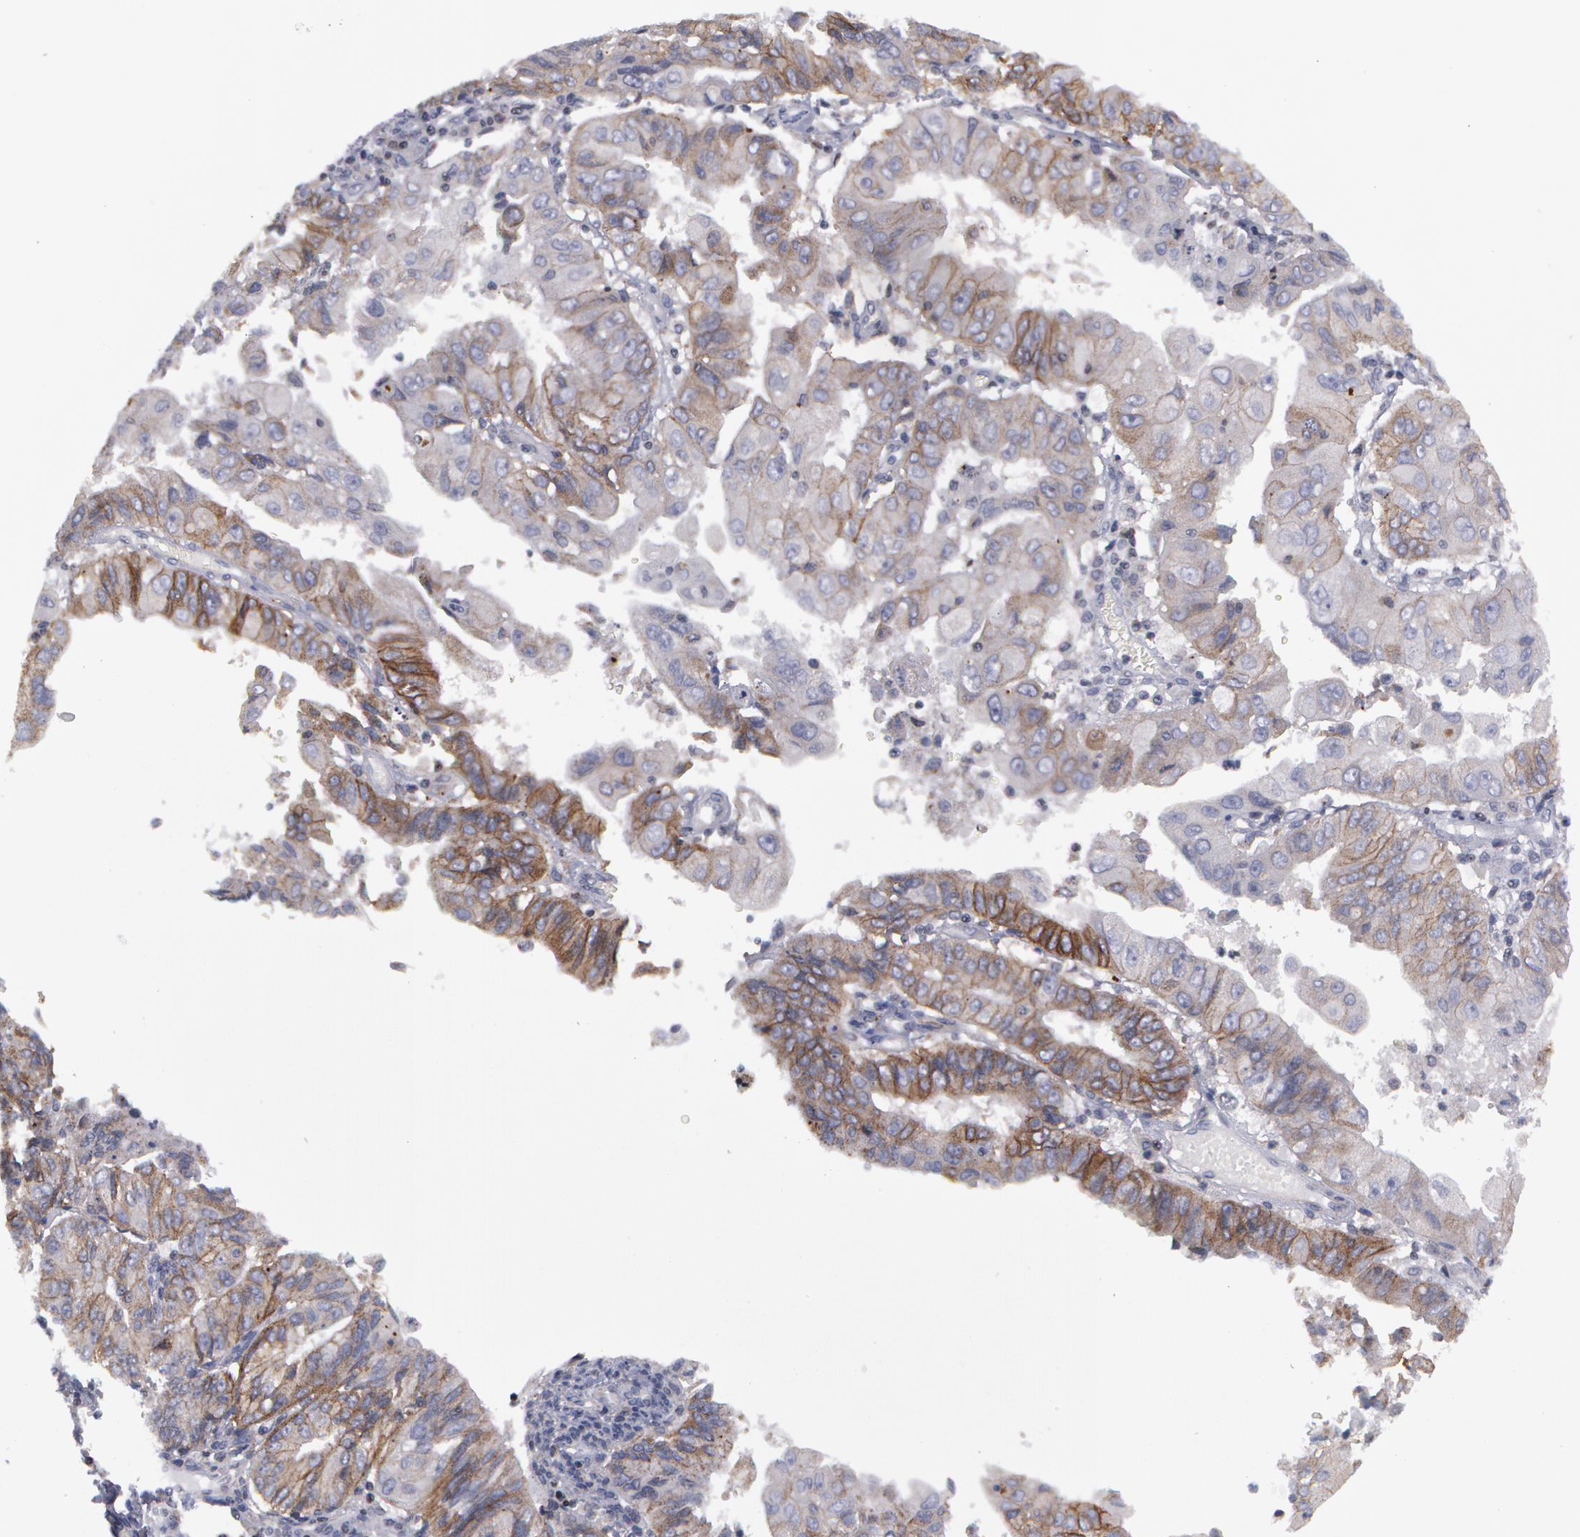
{"staining": {"intensity": "moderate", "quantity": "25%-75%", "location": "cytoplasmic/membranous"}, "tissue": "endometrial cancer", "cell_type": "Tumor cells", "image_type": "cancer", "snomed": [{"axis": "morphology", "description": "Adenocarcinoma, NOS"}, {"axis": "topography", "description": "Endometrium"}], "caption": "Endometrial cancer (adenocarcinoma) stained with DAB immunohistochemistry displays medium levels of moderate cytoplasmic/membranous expression in approximately 25%-75% of tumor cells. Using DAB (3,3'-diaminobenzidine) (brown) and hematoxylin (blue) stains, captured at high magnification using brightfield microscopy.", "gene": "ERBB2", "patient": {"sex": "female", "age": 75}}